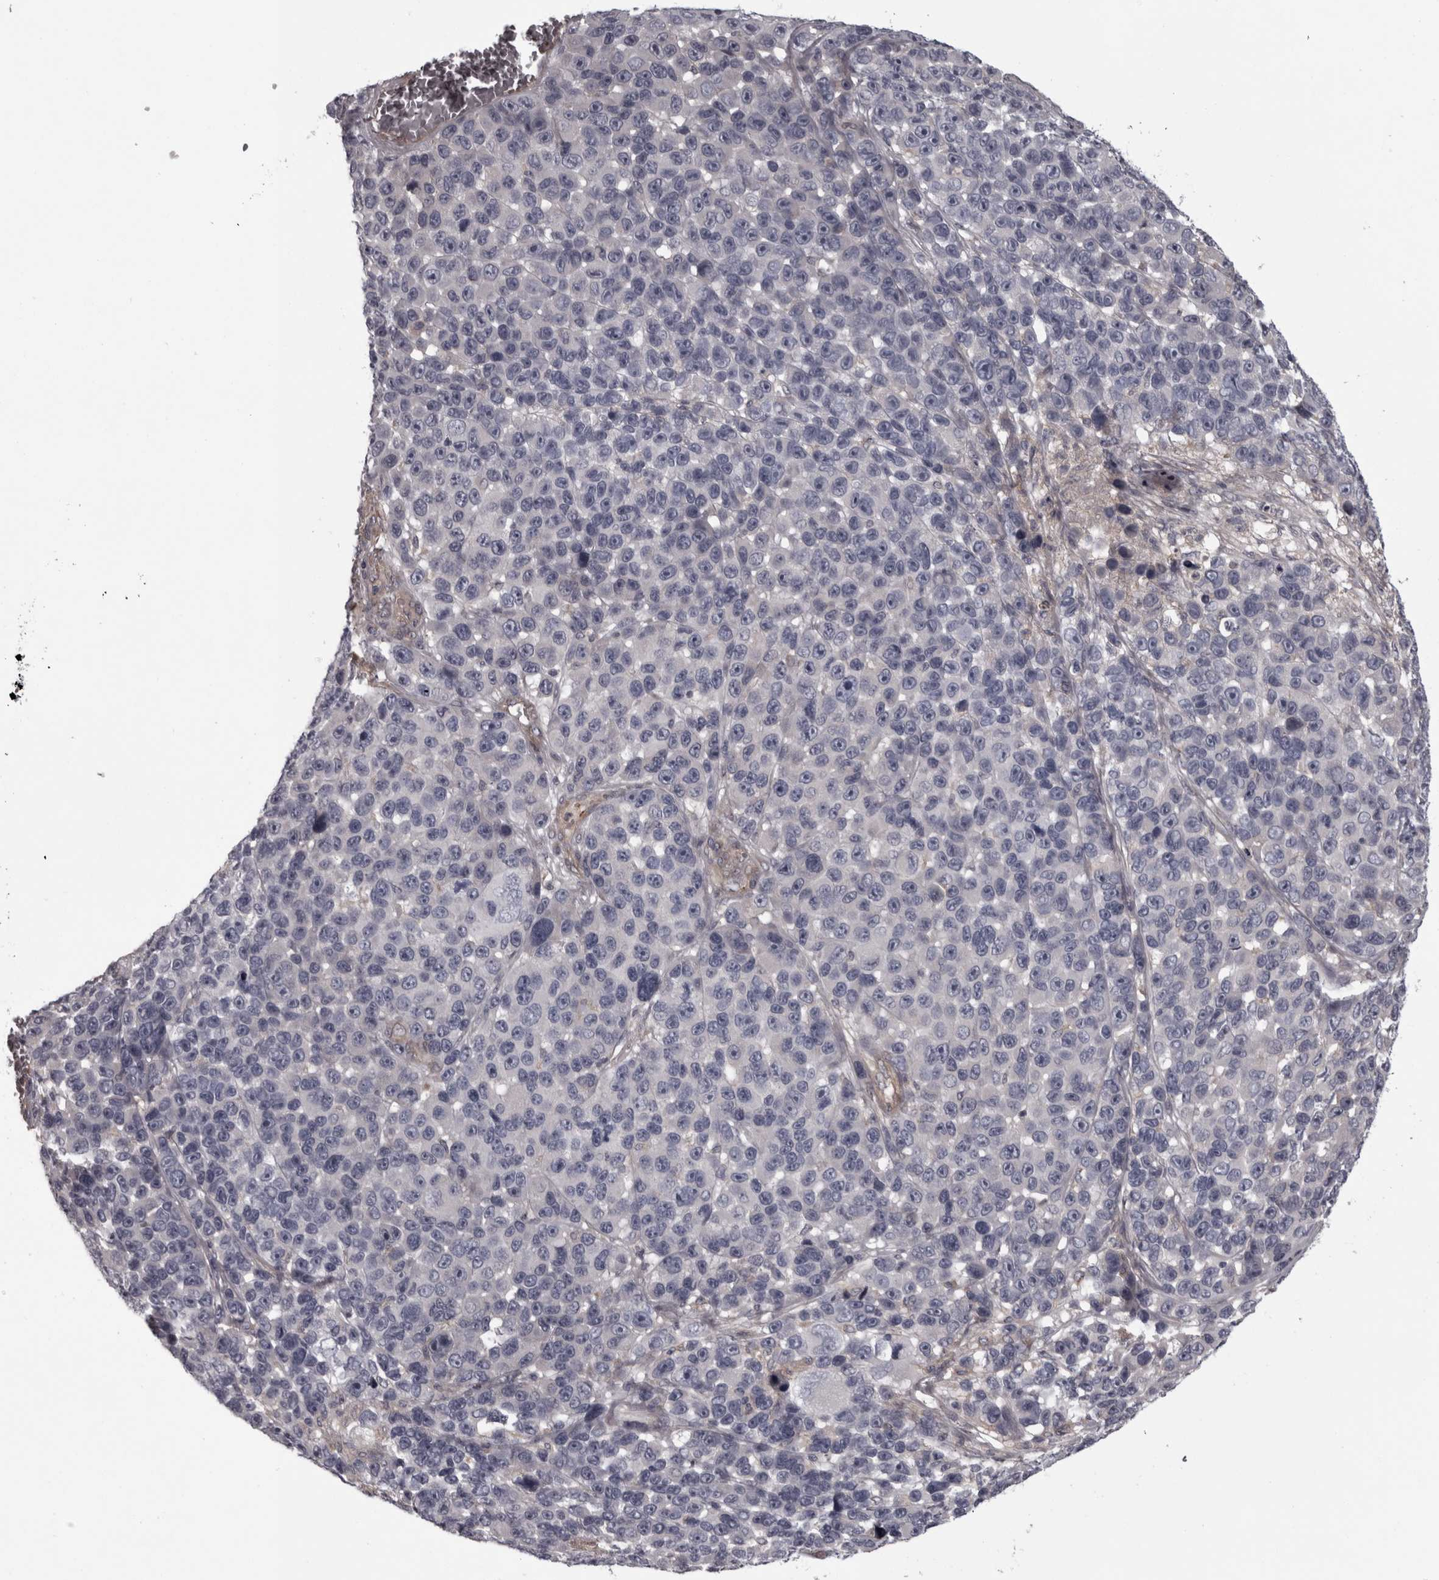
{"staining": {"intensity": "negative", "quantity": "none", "location": "none"}, "tissue": "melanoma", "cell_type": "Tumor cells", "image_type": "cancer", "snomed": [{"axis": "morphology", "description": "Malignant melanoma, NOS"}, {"axis": "topography", "description": "Skin"}], "caption": "Immunohistochemistry (IHC) image of neoplastic tissue: human malignant melanoma stained with DAB displays no significant protein staining in tumor cells.", "gene": "RSU1", "patient": {"sex": "male", "age": 53}}